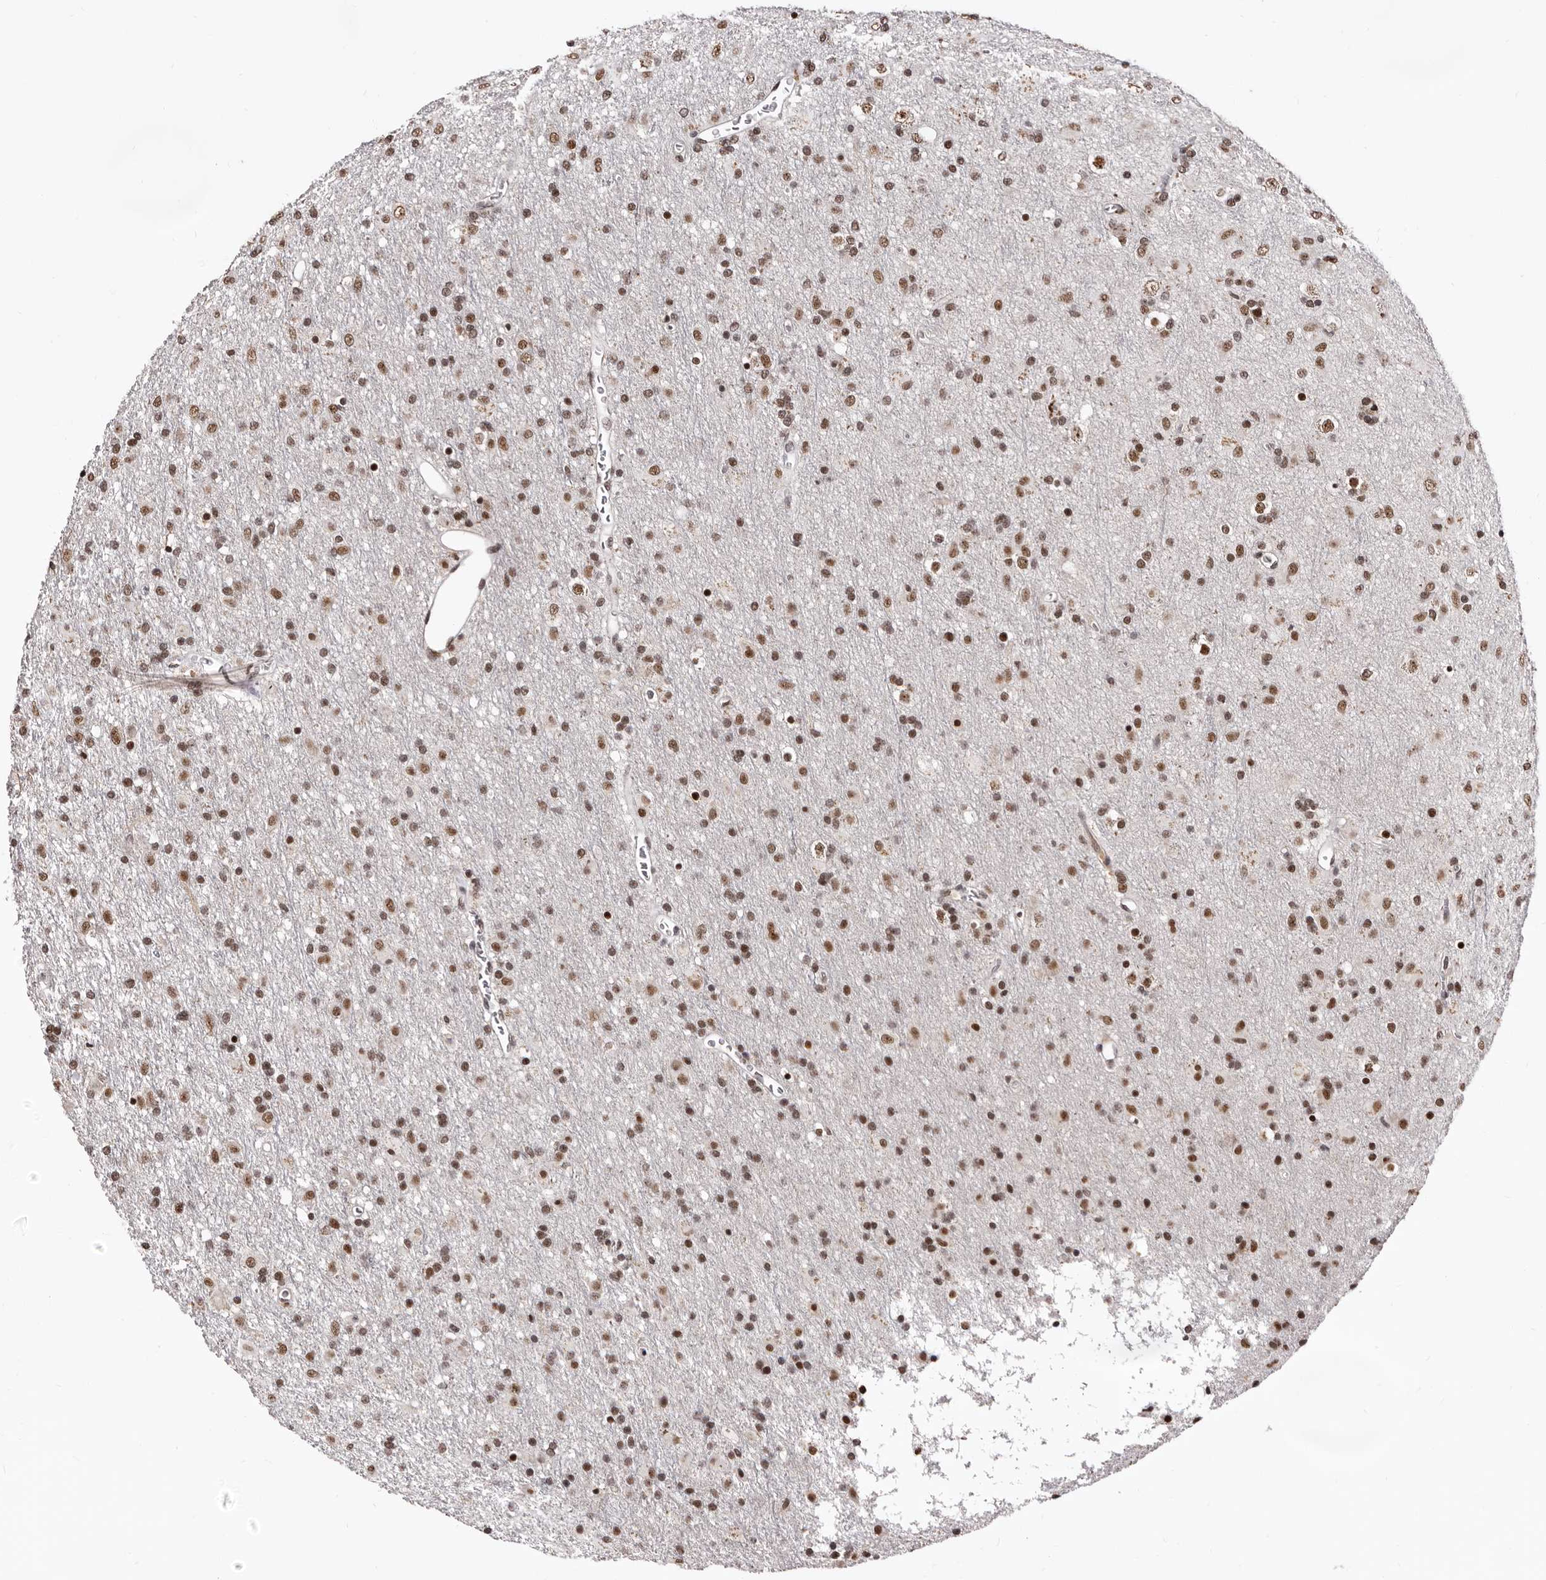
{"staining": {"intensity": "moderate", "quantity": ">75%", "location": "nuclear"}, "tissue": "glioma", "cell_type": "Tumor cells", "image_type": "cancer", "snomed": [{"axis": "morphology", "description": "Glioma, malignant, Low grade"}, {"axis": "topography", "description": "Brain"}], "caption": "Protein expression analysis of human low-grade glioma (malignant) reveals moderate nuclear expression in about >75% of tumor cells.", "gene": "ANAPC11", "patient": {"sex": "male", "age": 65}}